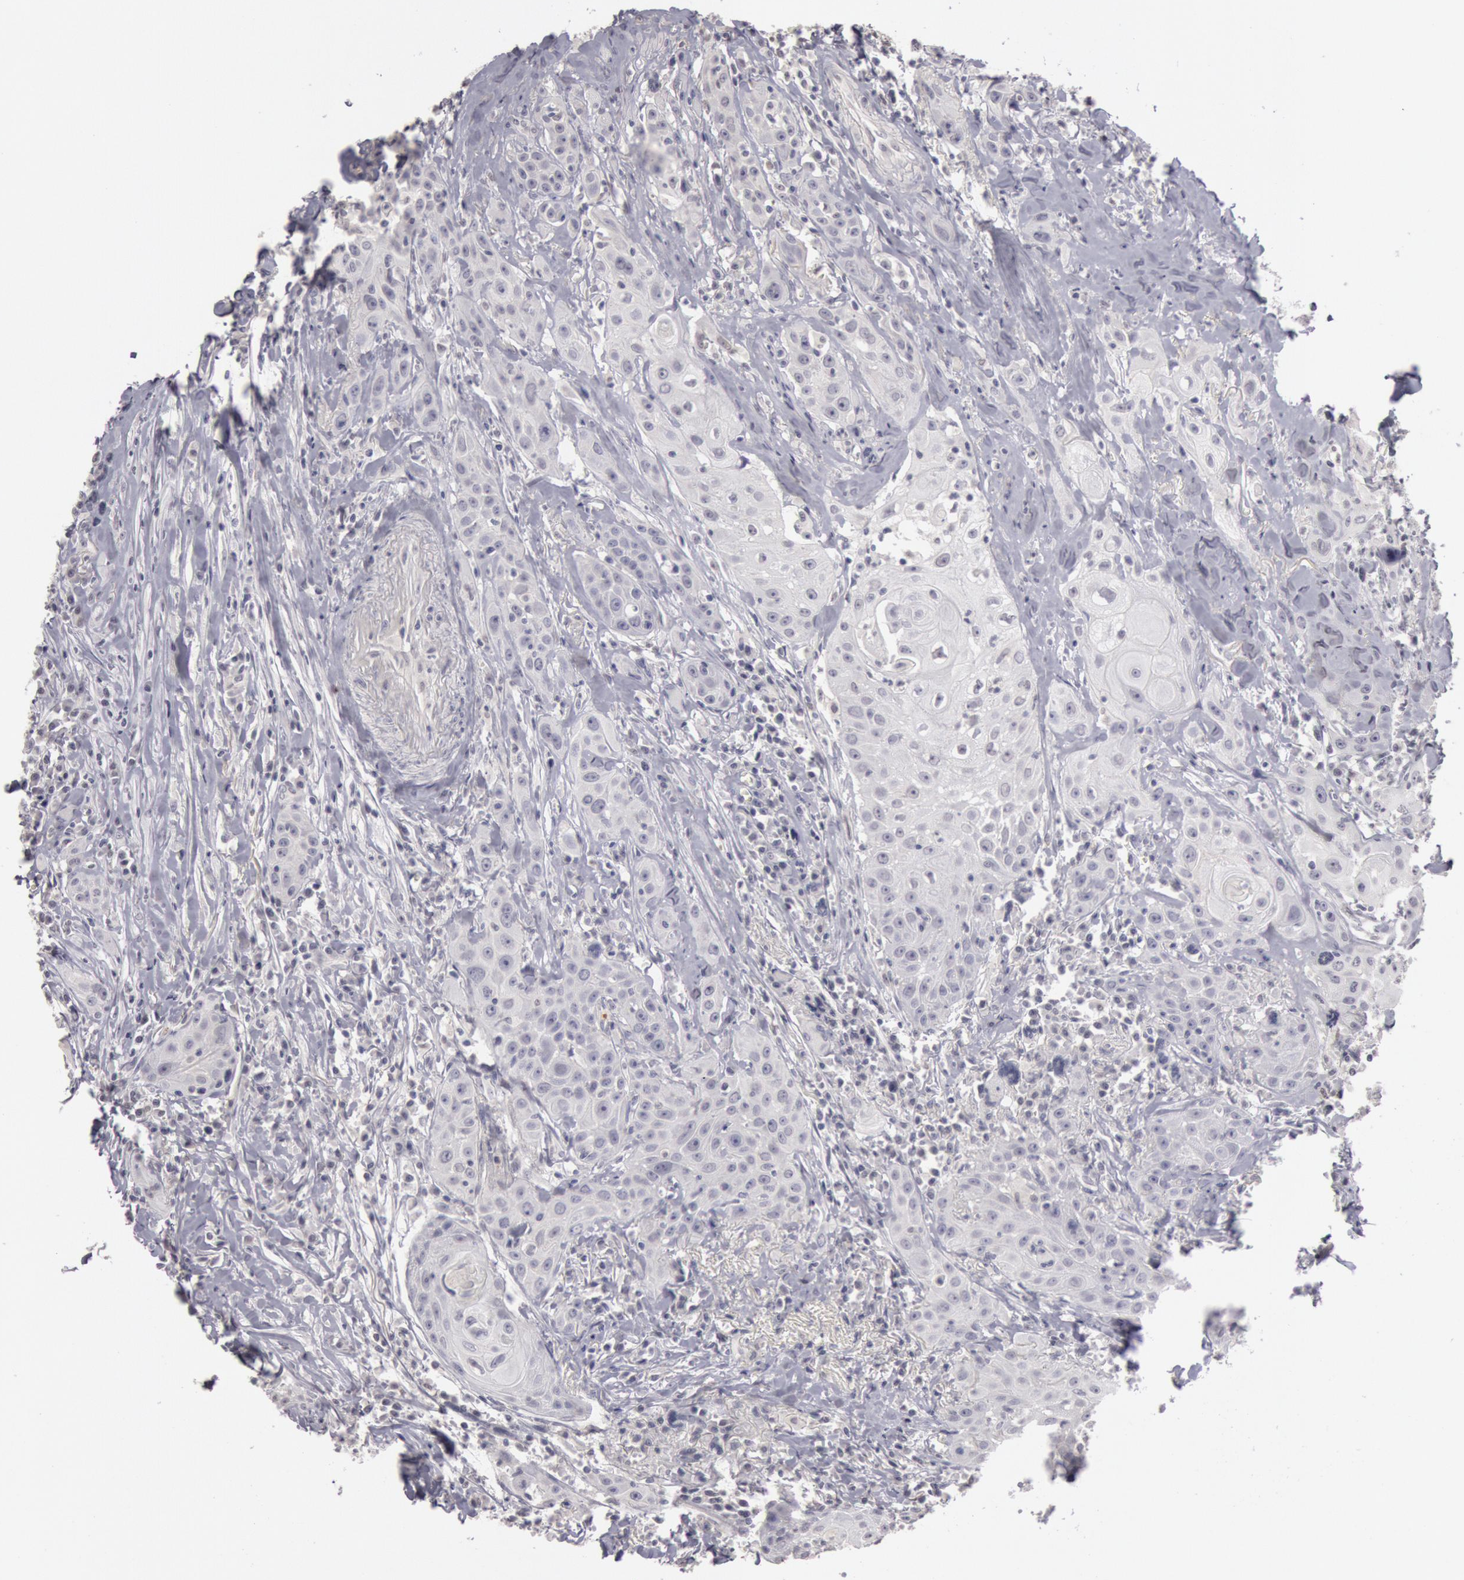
{"staining": {"intensity": "negative", "quantity": "none", "location": "none"}, "tissue": "head and neck cancer", "cell_type": "Tumor cells", "image_type": "cancer", "snomed": [{"axis": "morphology", "description": "Squamous cell carcinoma, NOS"}, {"axis": "topography", "description": "Oral tissue"}, {"axis": "topography", "description": "Head-Neck"}], "caption": "Head and neck squamous cell carcinoma was stained to show a protein in brown. There is no significant positivity in tumor cells.", "gene": "RIMBP3C", "patient": {"sex": "female", "age": 82}}